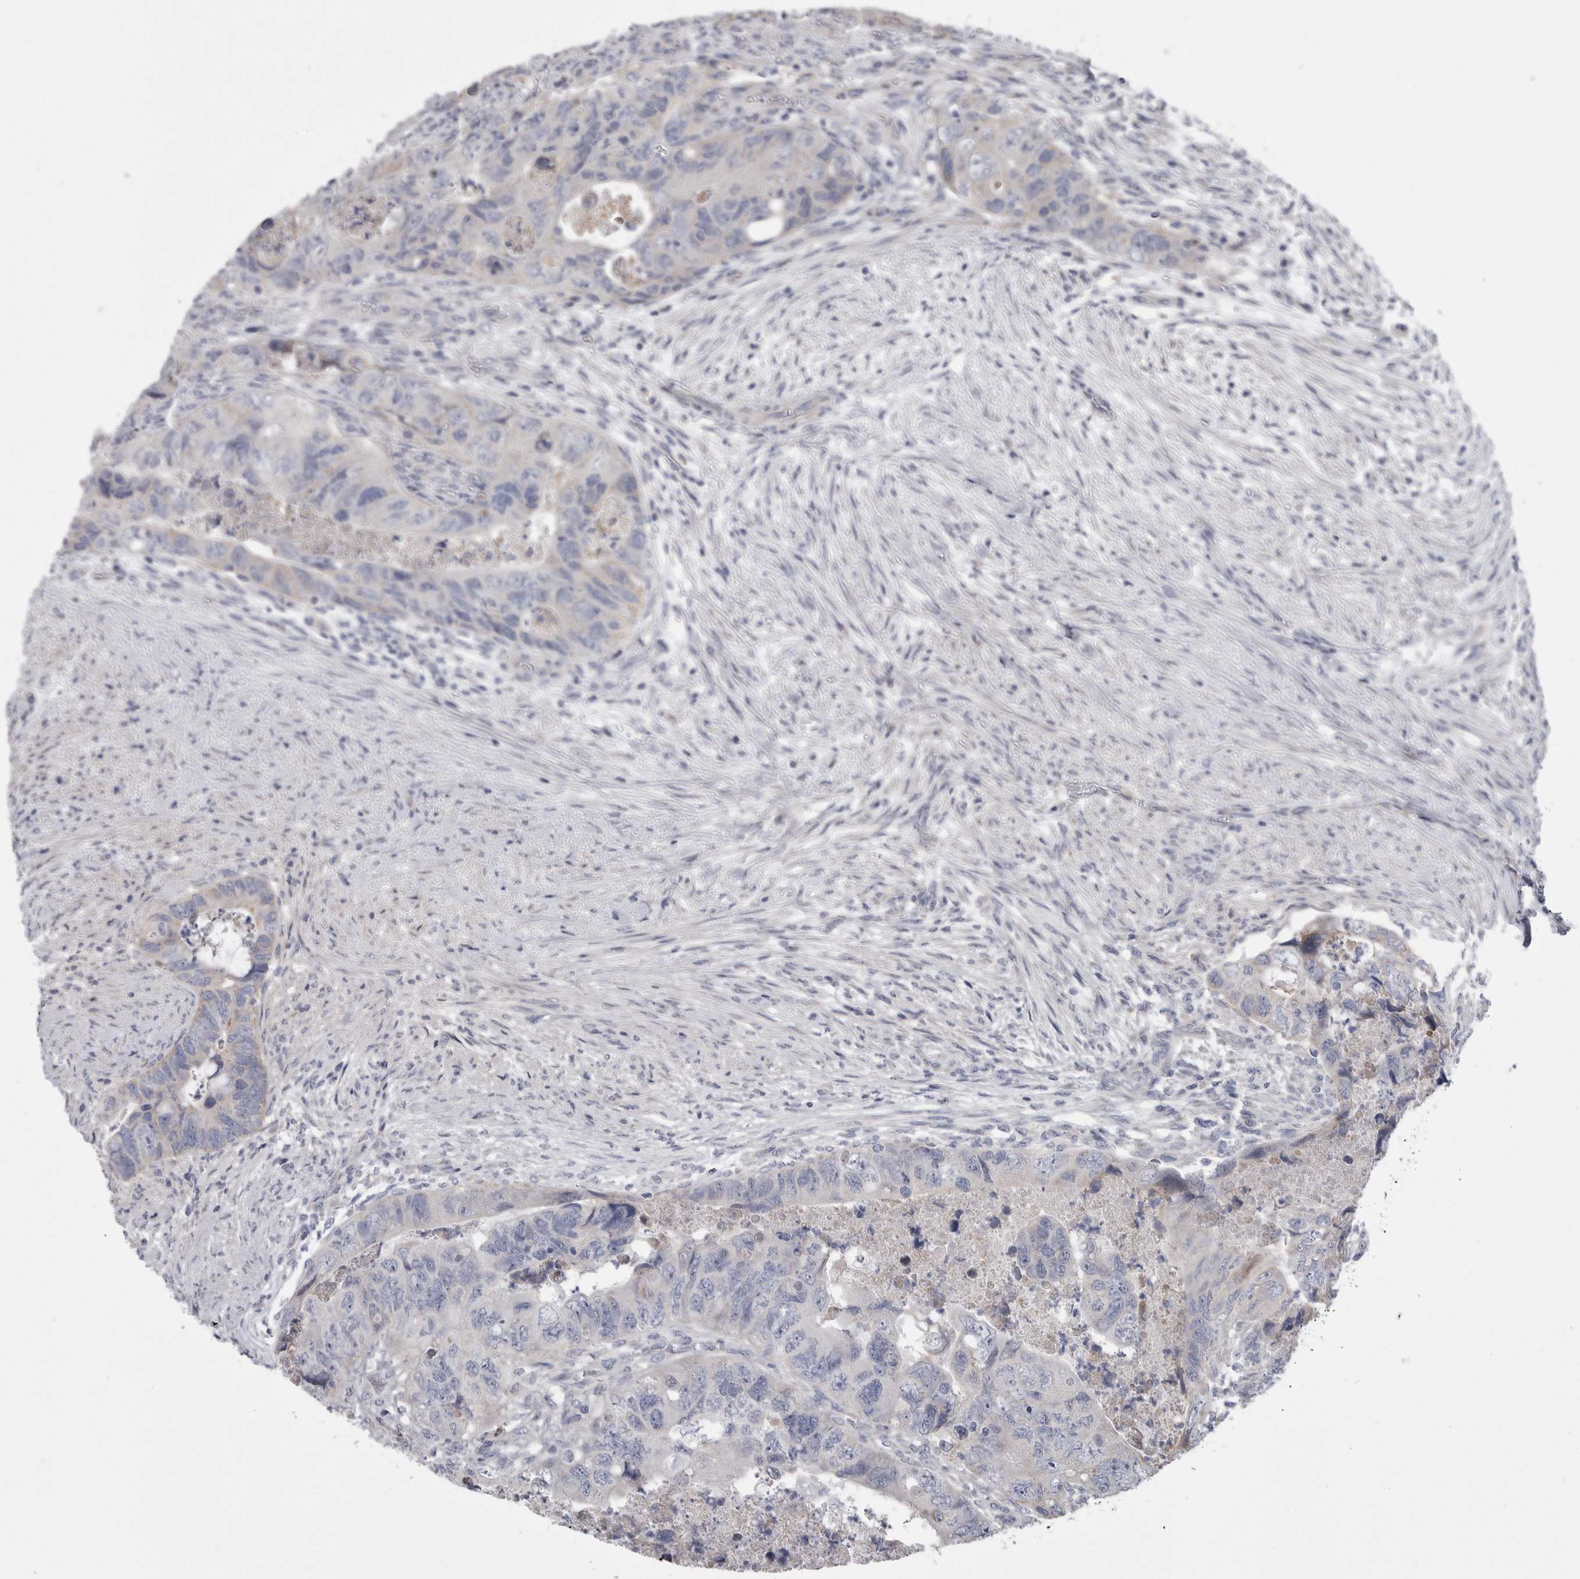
{"staining": {"intensity": "negative", "quantity": "none", "location": "none"}, "tissue": "colorectal cancer", "cell_type": "Tumor cells", "image_type": "cancer", "snomed": [{"axis": "morphology", "description": "Adenocarcinoma, NOS"}, {"axis": "topography", "description": "Rectum"}], "caption": "This is a micrograph of IHC staining of colorectal adenocarcinoma, which shows no staining in tumor cells. (Stains: DAB (3,3'-diaminobenzidine) IHC with hematoxylin counter stain, Microscopy: brightfield microscopy at high magnification).", "gene": "CRP", "patient": {"sex": "male", "age": 63}}